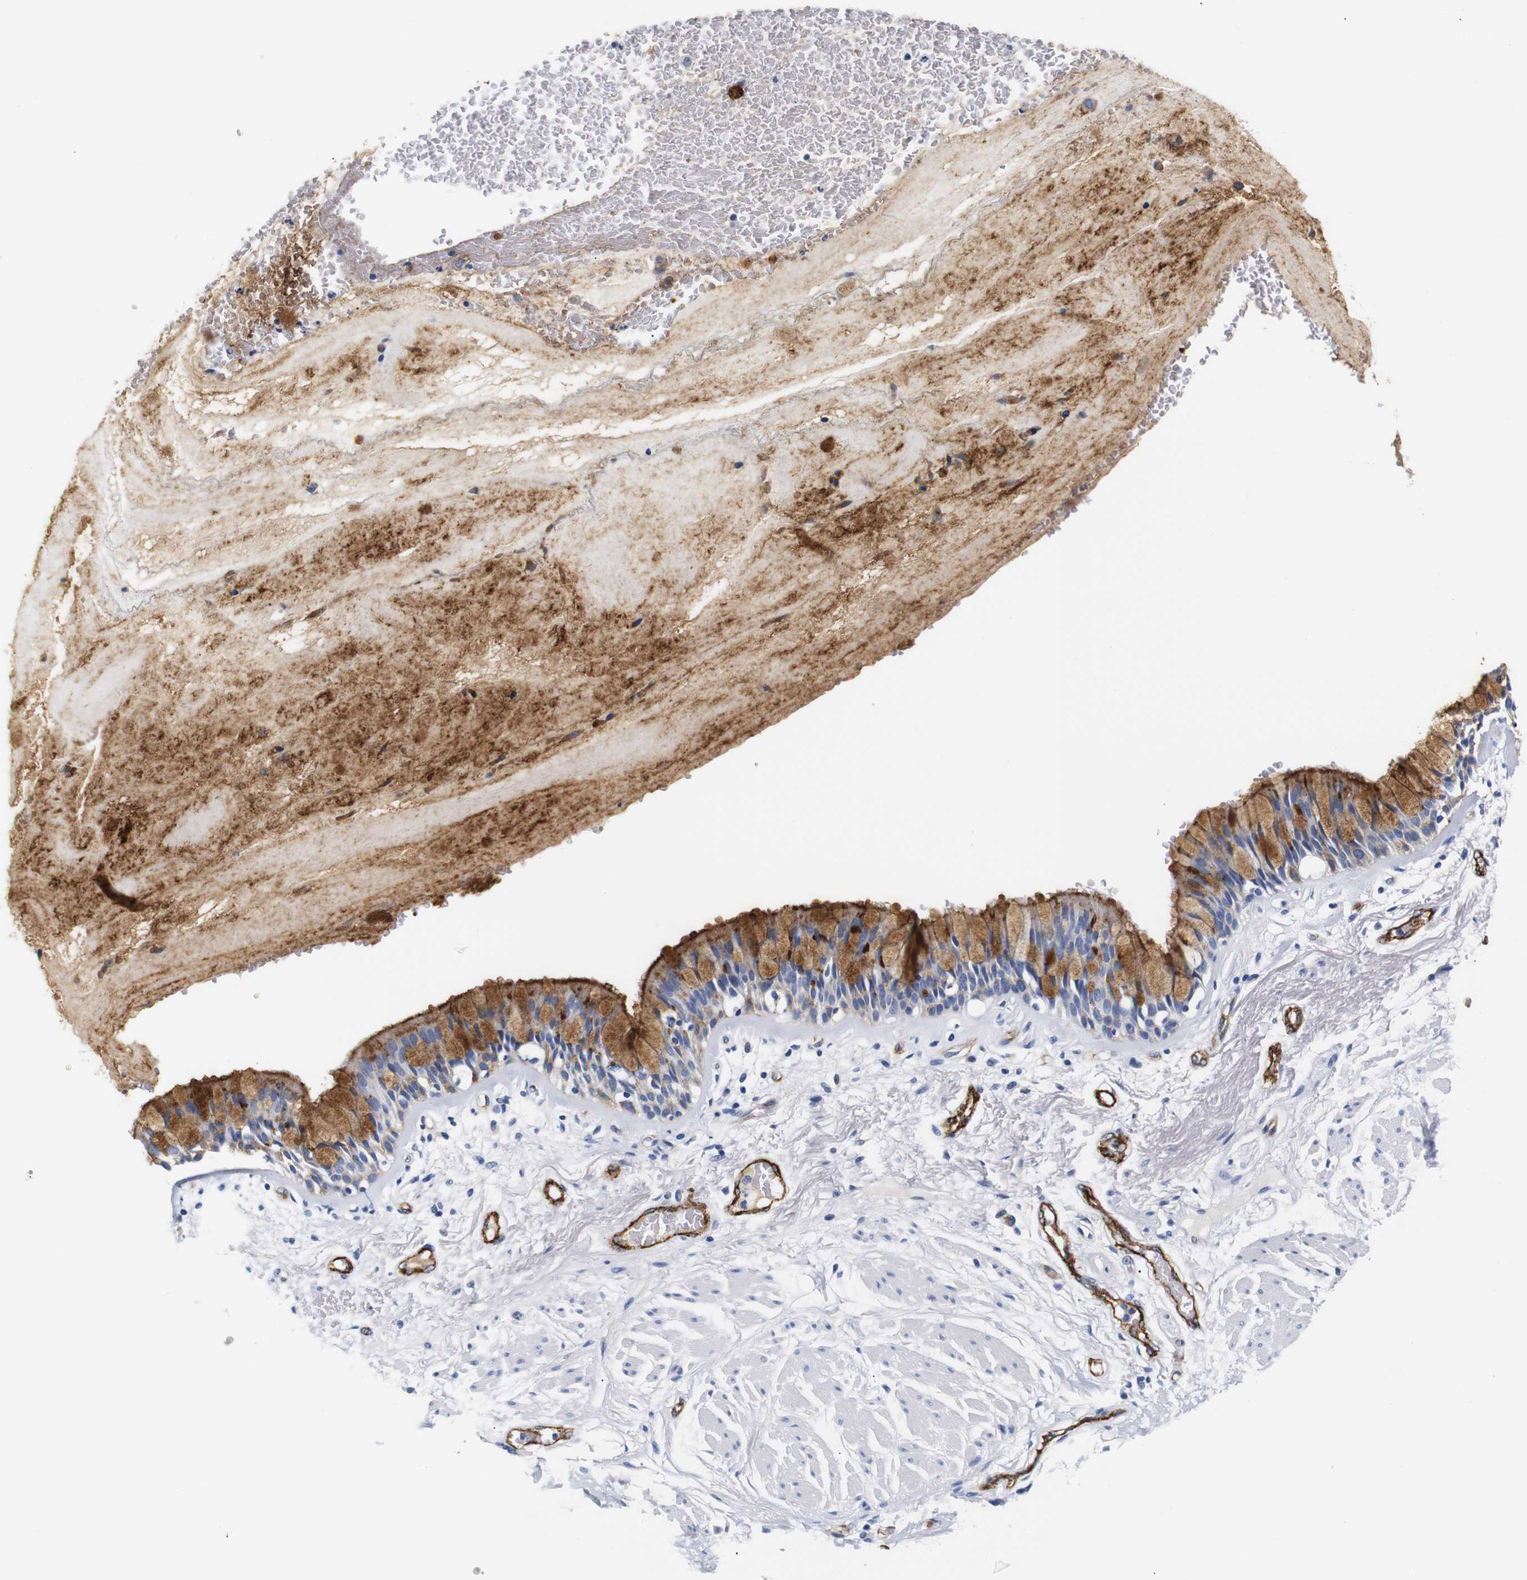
{"staining": {"intensity": "moderate", "quantity": ">75%", "location": "cytoplasmic/membranous"}, "tissue": "bronchus", "cell_type": "Respiratory epithelial cells", "image_type": "normal", "snomed": [{"axis": "morphology", "description": "Normal tissue, NOS"}, {"axis": "topography", "description": "Bronchus"}], "caption": "Bronchus stained with a brown dye demonstrates moderate cytoplasmic/membranous positive expression in about >75% of respiratory epithelial cells.", "gene": "MUC4", "patient": {"sex": "male", "age": 66}}